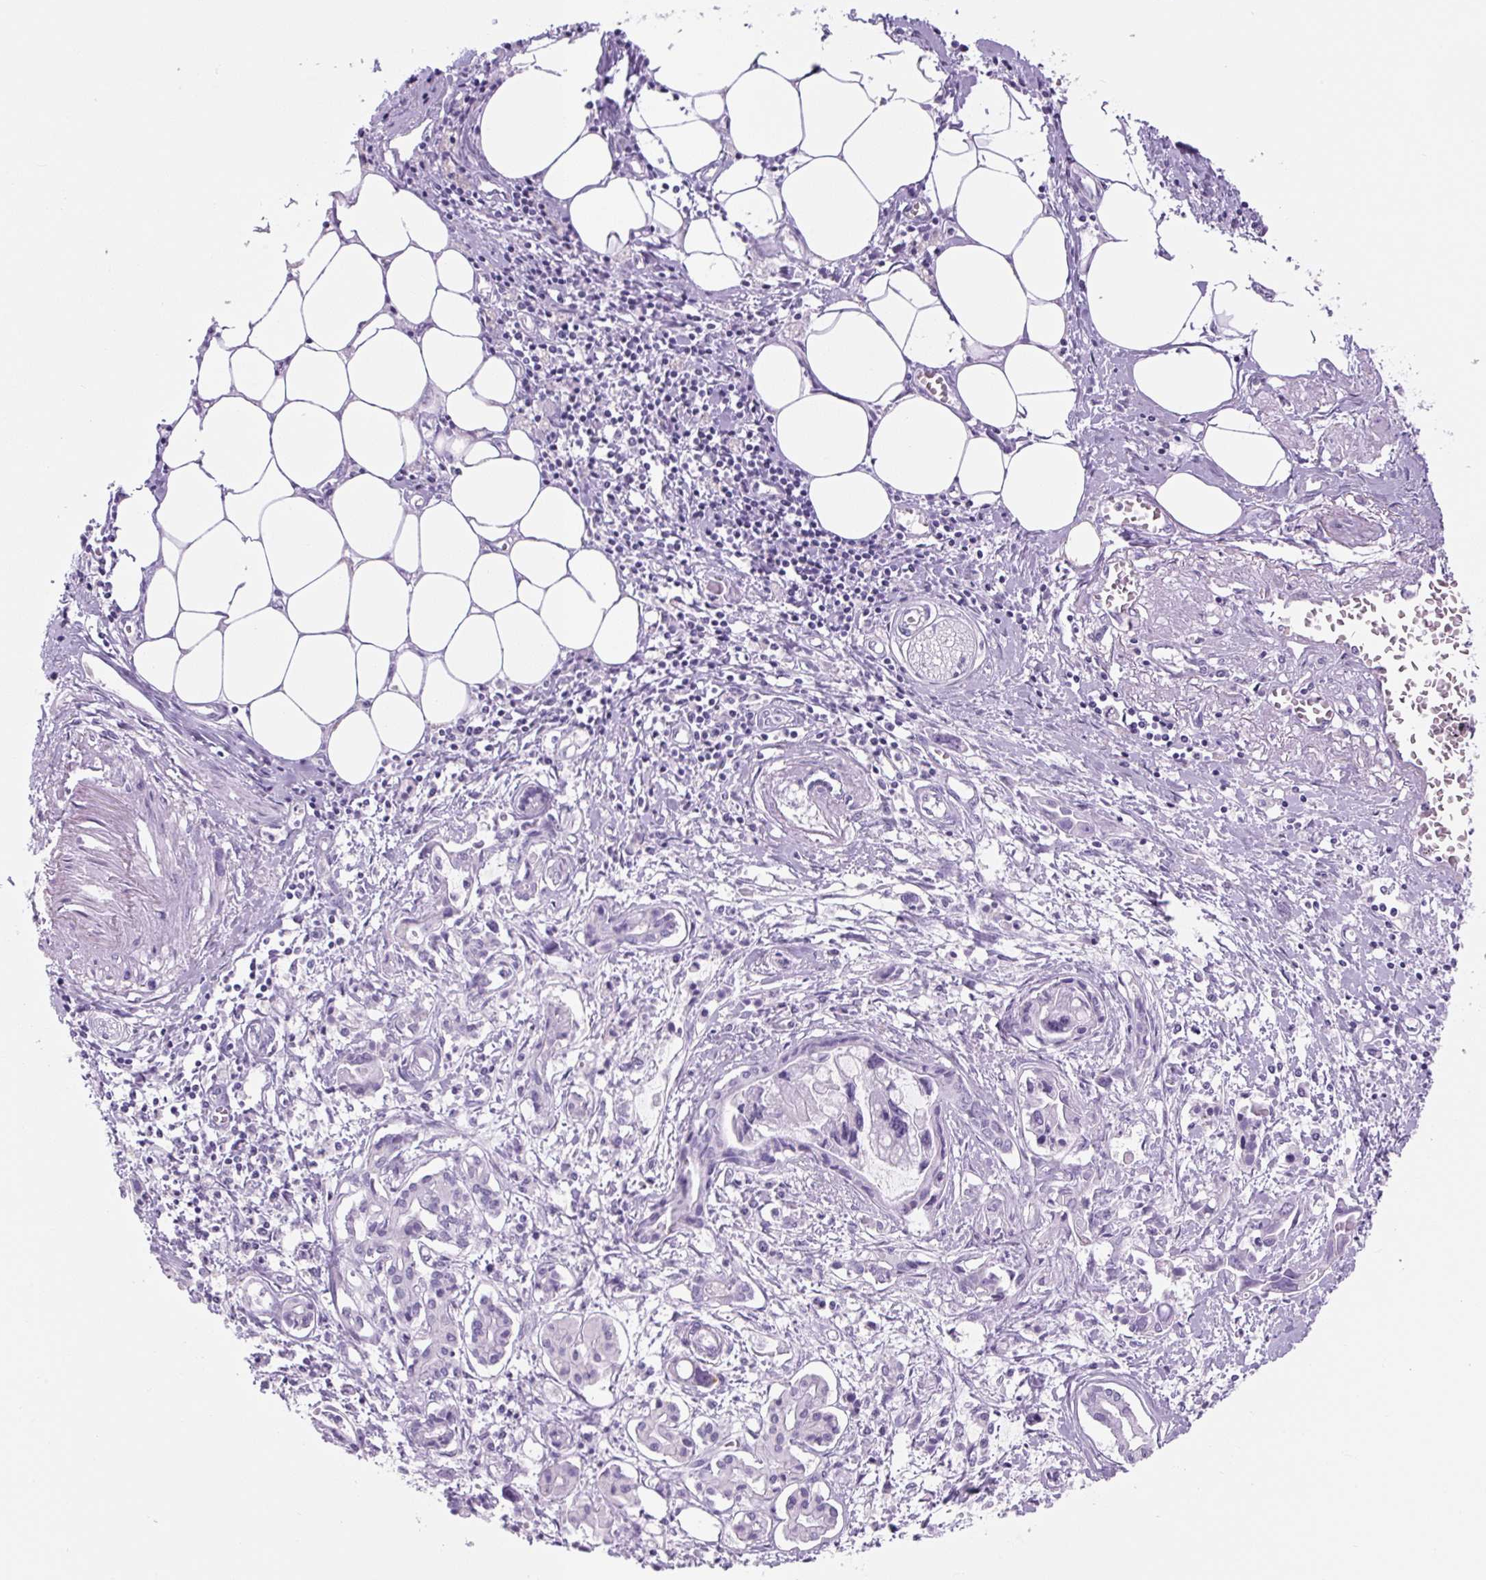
{"staining": {"intensity": "negative", "quantity": "none", "location": "none"}, "tissue": "pancreatic cancer", "cell_type": "Tumor cells", "image_type": "cancer", "snomed": [{"axis": "morphology", "description": "Adenocarcinoma, NOS"}, {"axis": "topography", "description": "Pancreas"}], "caption": "DAB (3,3'-diaminobenzidine) immunohistochemical staining of human pancreatic adenocarcinoma displays no significant positivity in tumor cells. (IHC, brightfield microscopy, high magnification).", "gene": "COL9A2", "patient": {"sex": "male", "age": 84}}